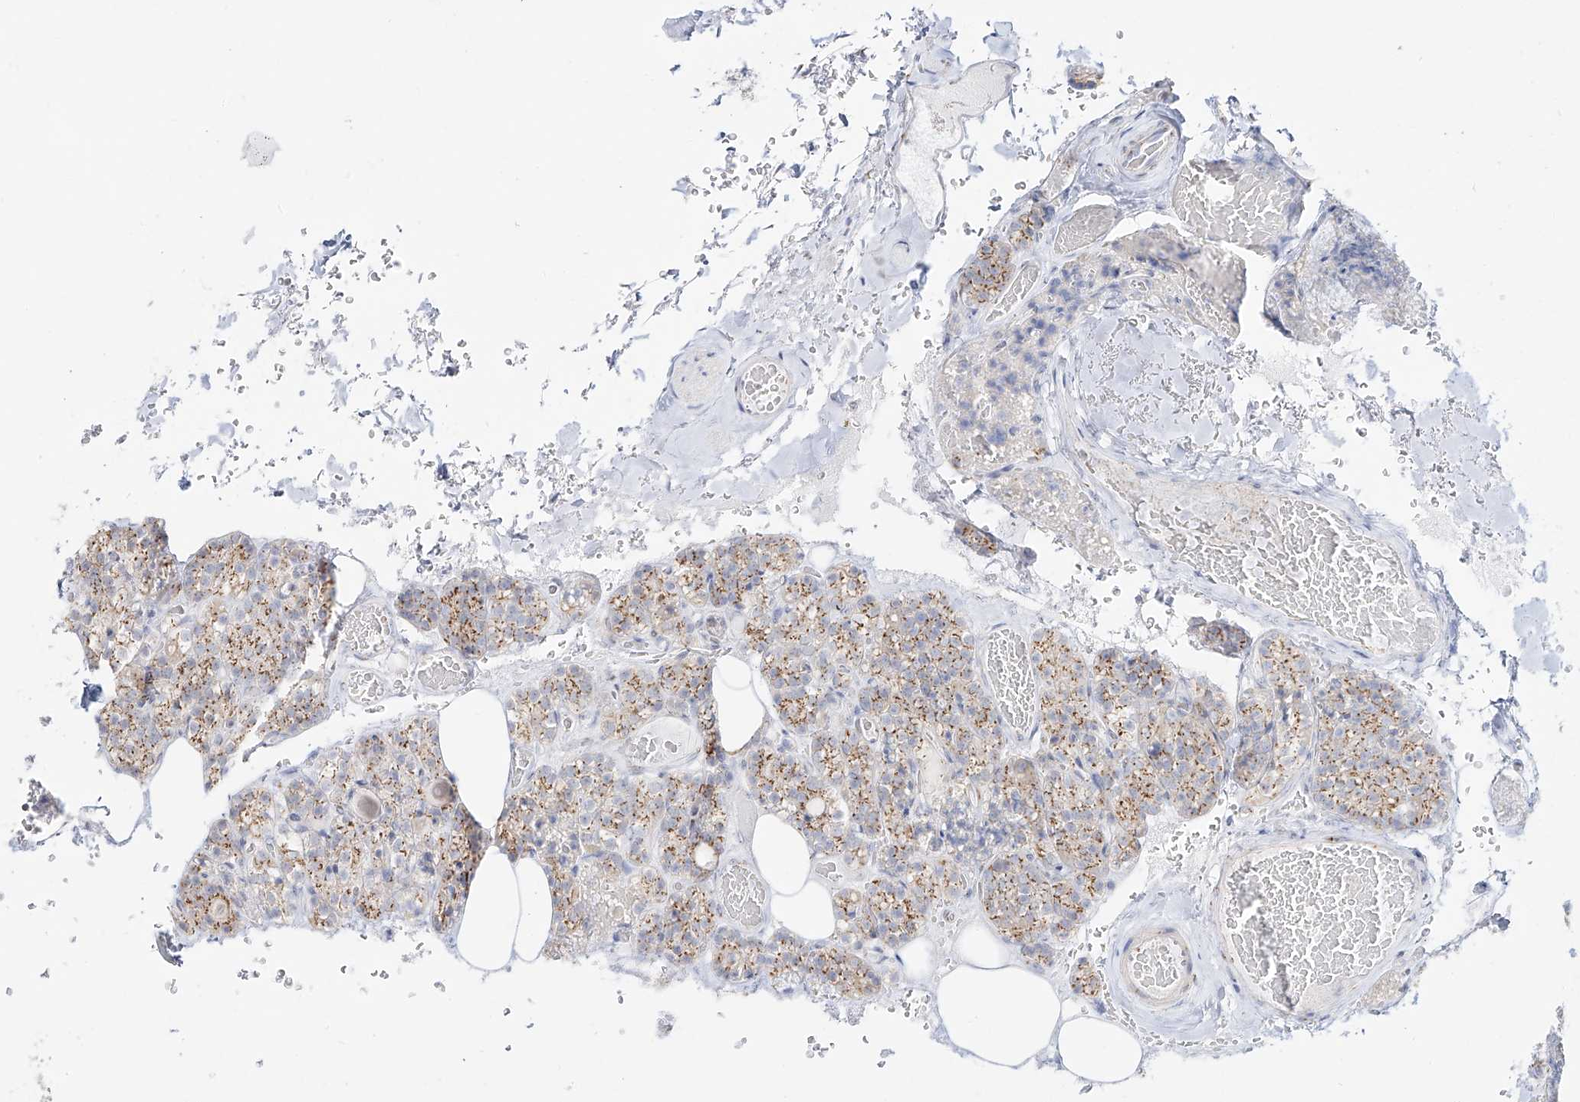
{"staining": {"intensity": "moderate", "quantity": "25%-75%", "location": "cytoplasmic/membranous"}, "tissue": "parathyroid gland", "cell_type": "Glandular cells", "image_type": "normal", "snomed": [{"axis": "morphology", "description": "Normal tissue, NOS"}, {"axis": "topography", "description": "Parathyroid gland"}], "caption": "Protein staining demonstrates moderate cytoplasmic/membranous expression in approximately 25%-75% of glandular cells in normal parathyroid gland. The staining was performed using DAB (3,3'-diaminobenzidine) to visualize the protein expression in brown, while the nuclei were stained in blue with hematoxylin (Magnification: 20x).", "gene": "BSDC1", "patient": {"sex": "male", "age": 87}}